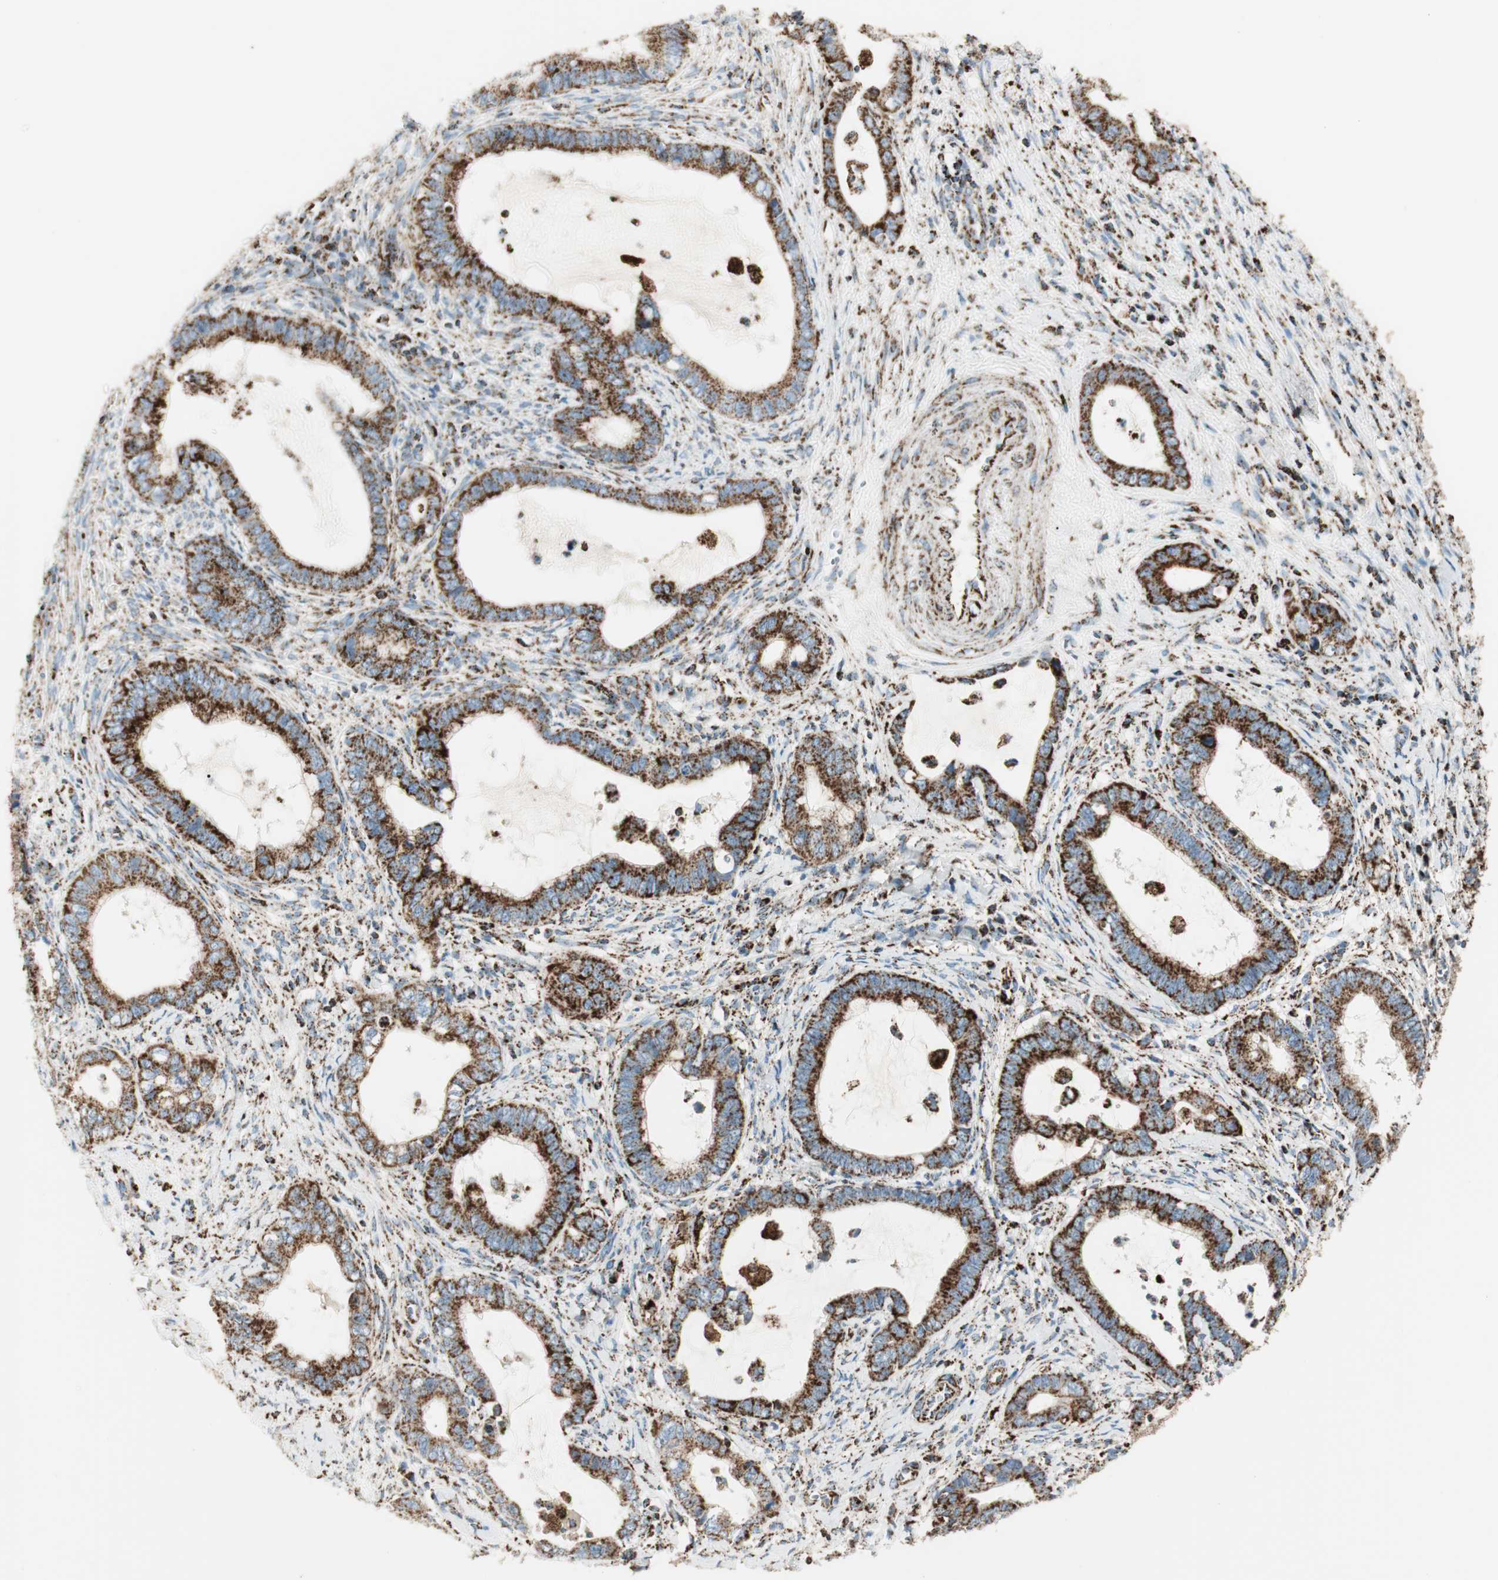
{"staining": {"intensity": "strong", "quantity": ">75%", "location": "cytoplasmic/membranous"}, "tissue": "cervical cancer", "cell_type": "Tumor cells", "image_type": "cancer", "snomed": [{"axis": "morphology", "description": "Adenocarcinoma, NOS"}, {"axis": "topography", "description": "Cervix"}], "caption": "DAB (3,3'-diaminobenzidine) immunohistochemical staining of cervical cancer (adenocarcinoma) displays strong cytoplasmic/membranous protein positivity in about >75% of tumor cells. (DAB (3,3'-diaminobenzidine) IHC, brown staining for protein, blue staining for nuclei).", "gene": "ME2", "patient": {"sex": "female", "age": 44}}